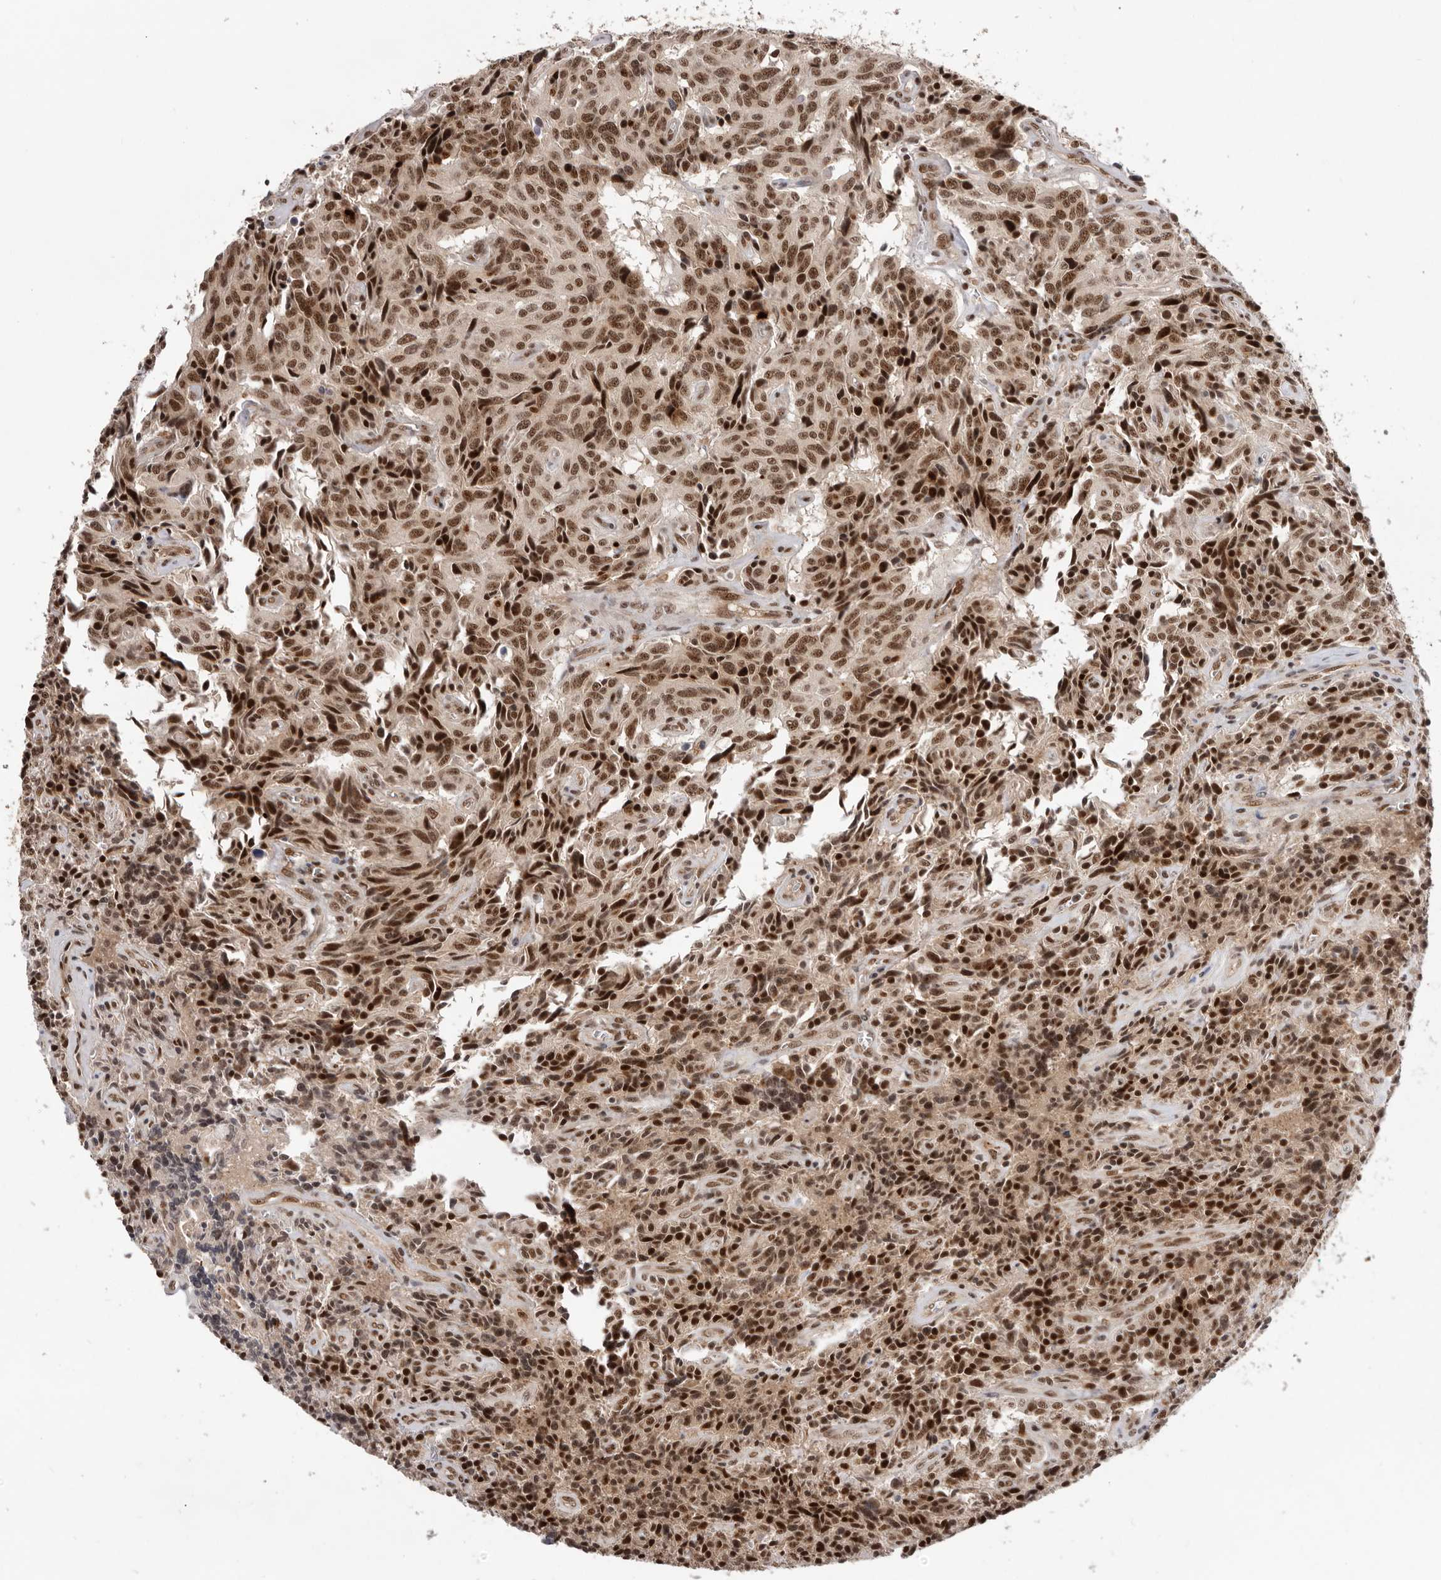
{"staining": {"intensity": "strong", "quantity": ">75%", "location": "nuclear"}, "tissue": "carcinoid", "cell_type": "Tumor cells", "image_type": "cancer", "snomed": [{"axis": "morphology", "description": "Carcinoid, malignant, NOS"}, {"axis": "topography", "description": "Lung"}], "caption": "A brown stain highlights strong nuclear staining of a protein in human carcinoid (malignant) tumor cells.", "gene": "CHTOP", "patient": {"sex": "female", "age": 46}}